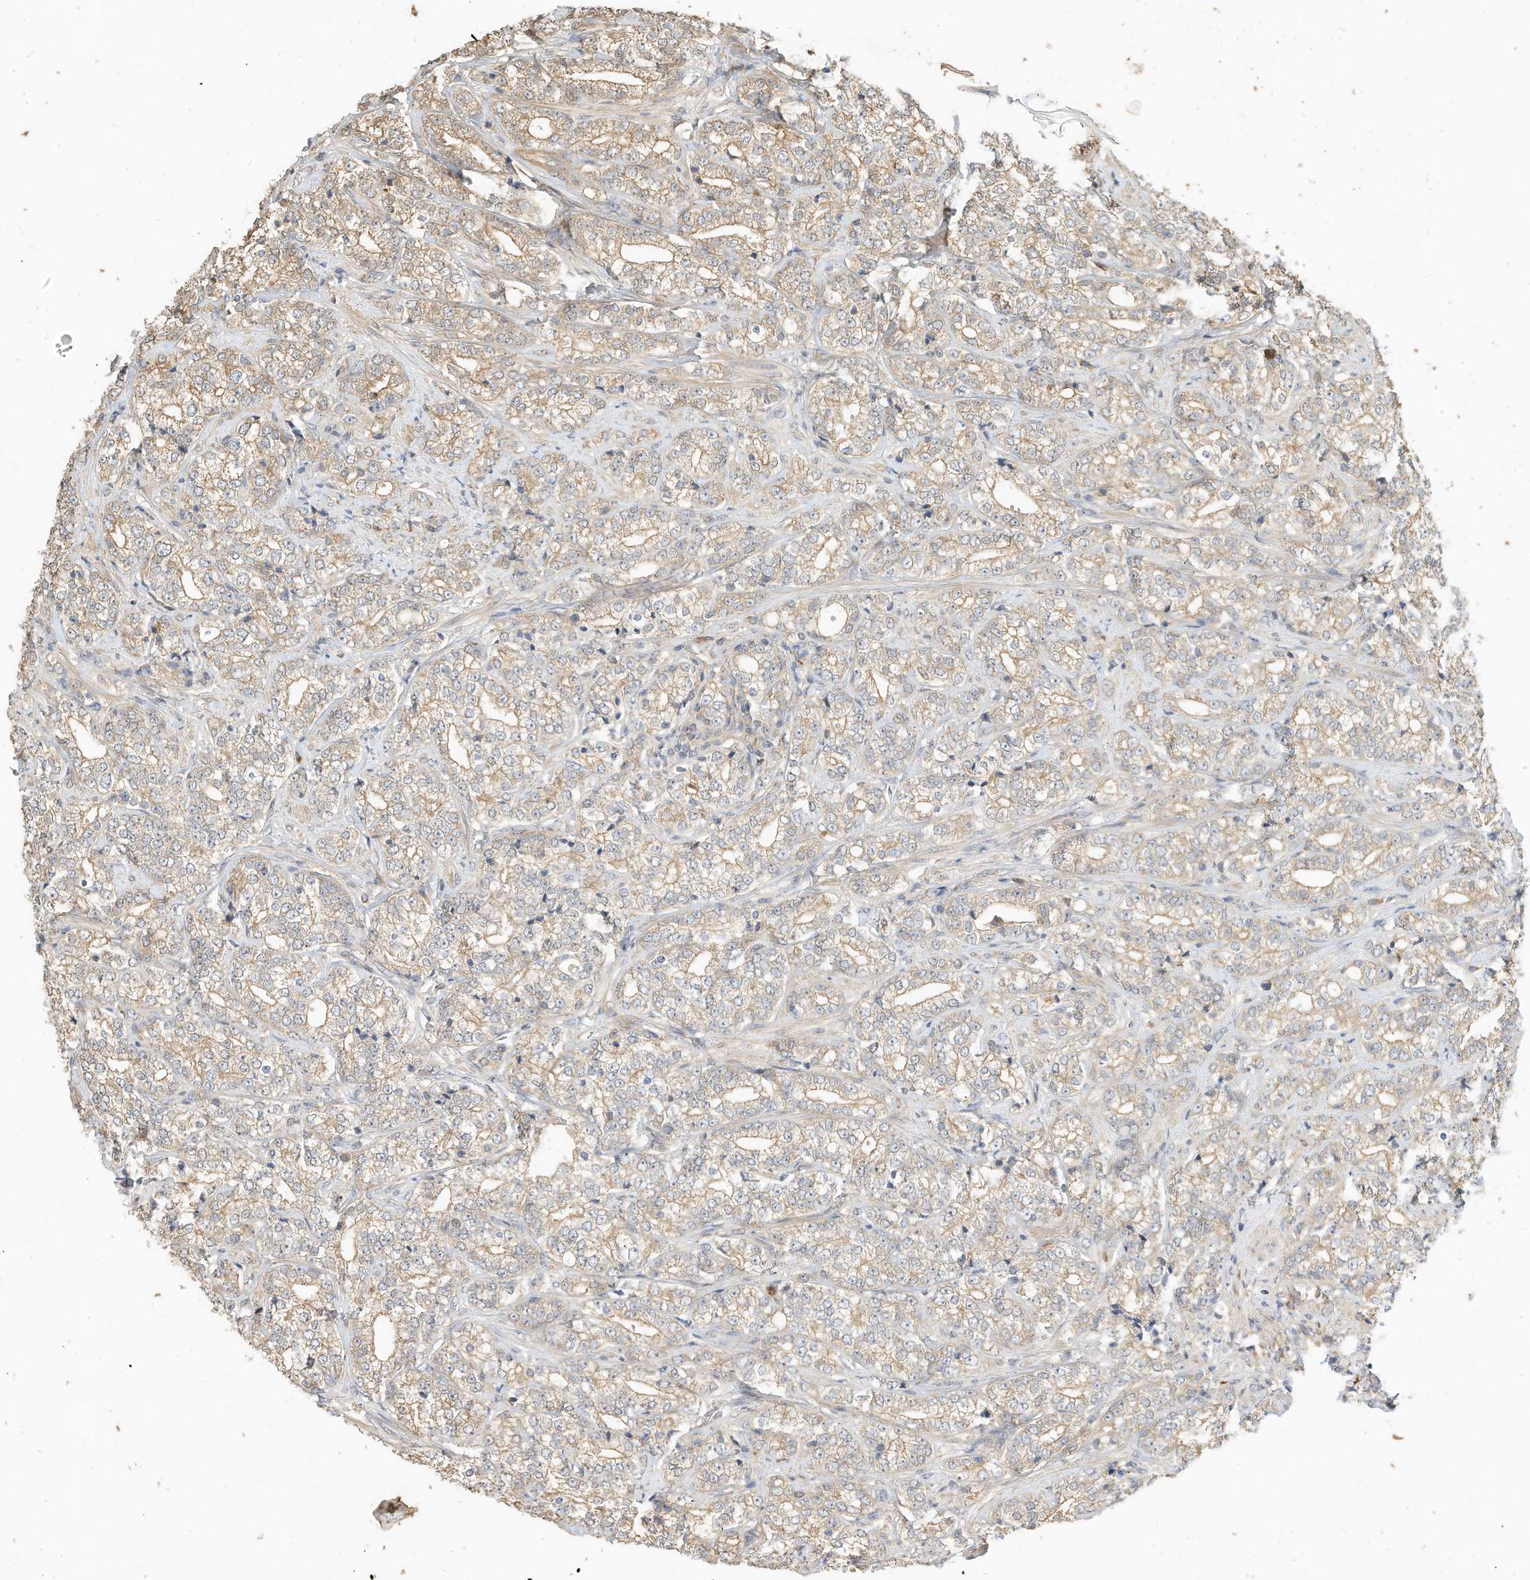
{"staining": {"intensity": "weak", "quantity": "25%-75%", "location": "cytoplasmic/membranous"}, "tissue": "prostate cancer", "cell_type": "Tumor cells", "image_type": "cancer", "snomed": [{"axis": "morphology", "description": "Adenocarcinoma, High grade"}, {"axis": "topography", "description": "Prostate"}], "caption": "Prostate cancer (adenocarcinoma (high-grade)) stained with DAB IHC exhibits low levels of weak cytoplasmic/membranous positivity in about 25%-75% of tumor cells. The protein of interest is shown in brown color, while the nuclei are stained blue.", "gene": "OFD1", "patient": {"sex": "male", "age": 69}}